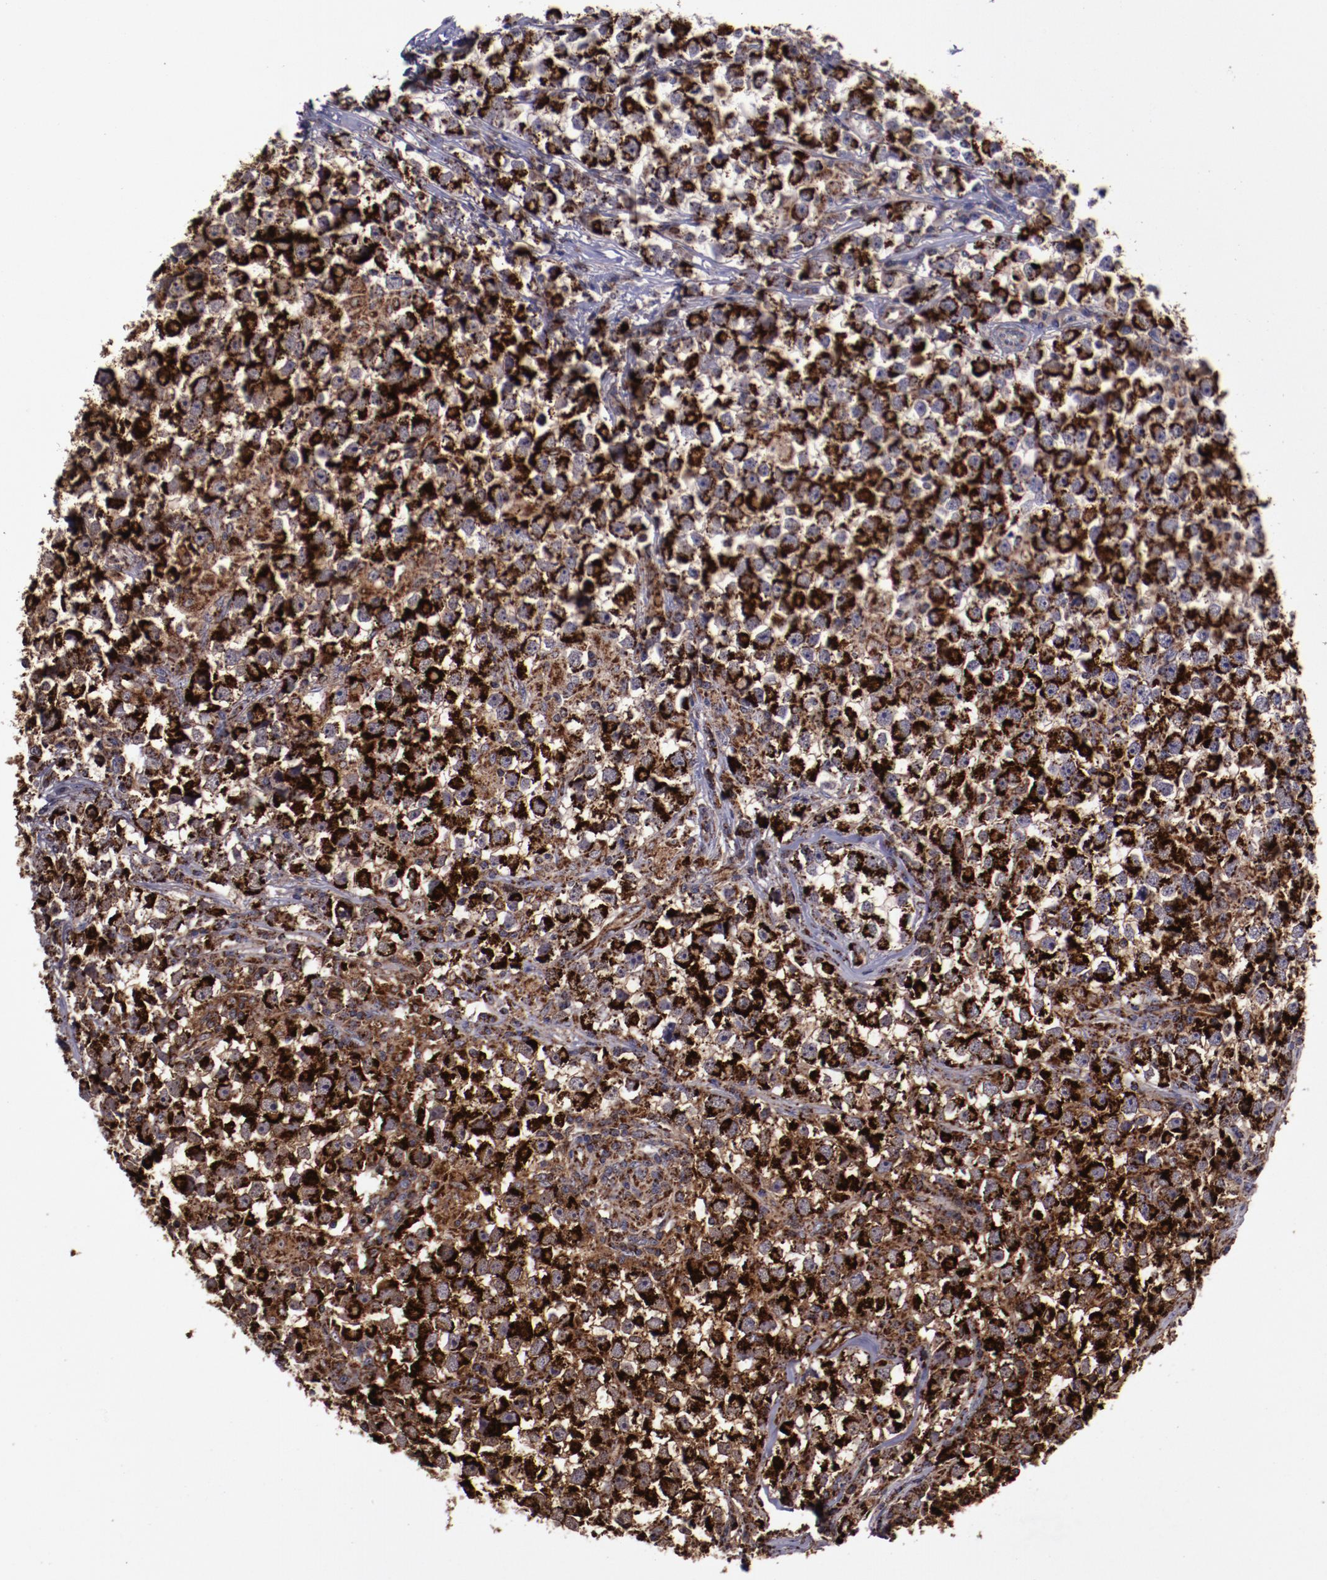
{"staining": {"intensity": "strong", "quantity": ">75%", "location": "cytoplasmic/membranous"}, "tissue": "testis cancer", "cell_type": "Tumor cells", "image_type": "cancer", "snomed": [{"axis": "morphology", "description": "Seminoma, NOS"}, {"axis": "topography", "description": "Testis"}], "caption": "About >75% of tumor cells in human testis seminoma exhibit strong cytoplasmic/membranous protein expression as visualized by brown immunohistochemical staining.", "gene": "LONP1", "patient": {"sex": "male", "age": 33}}